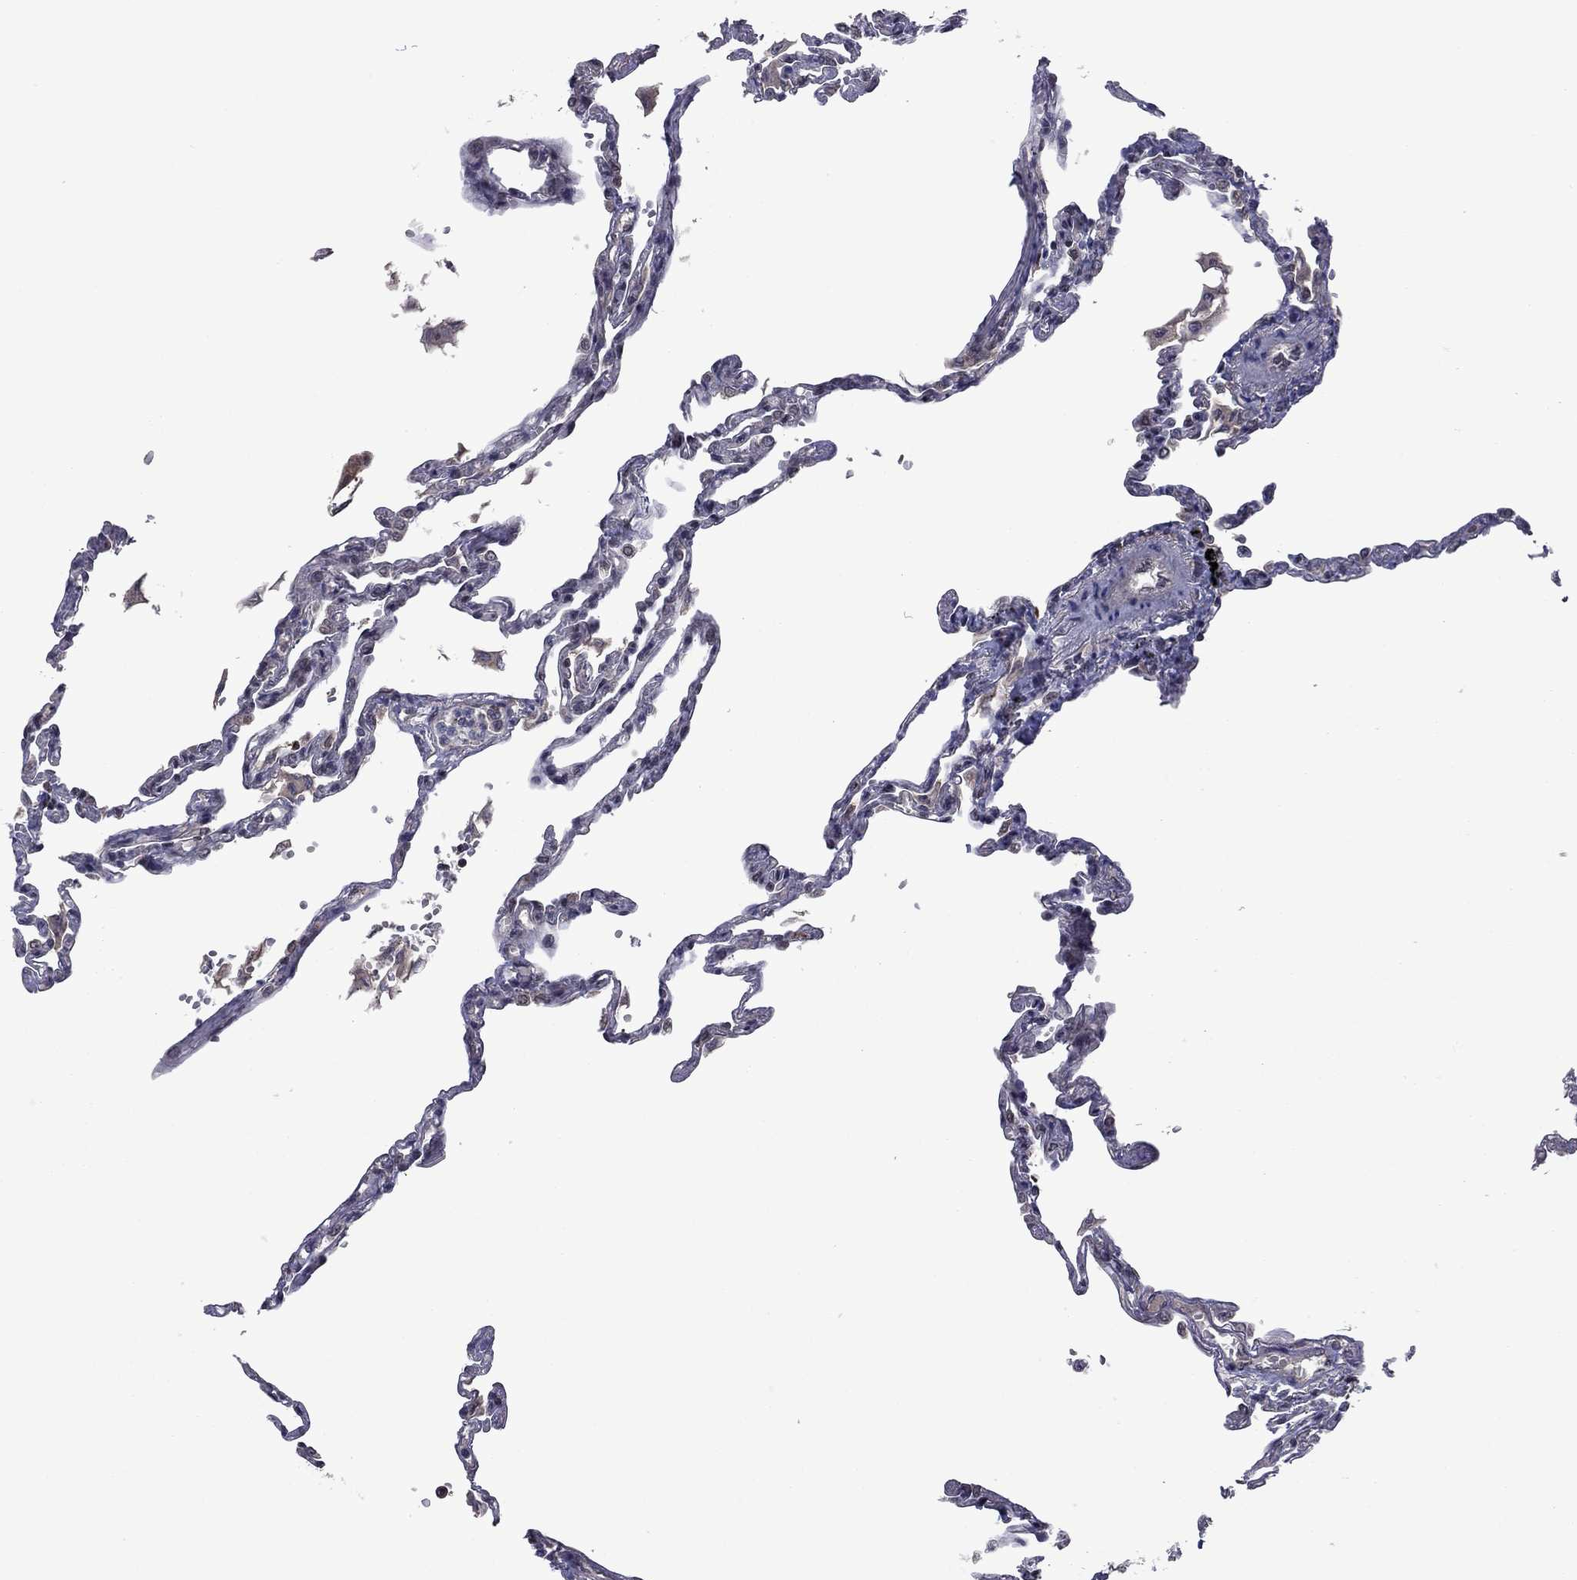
{"staining": {"intensity": "negative", "quantity": "none", "location": "none"}, "tissue": "lung", "cell_type": "Alveolar cells", "image_type": "normal", "snomed": [{"axis": "morphology", "description": "Normal tissue, NOS"}, {"axis": "topography", "description": "Lung"}], "caption": "This is an IHC micrograph of normal human lung. There is no positivity in alveolar cells.", "gene": "GPAA1", "patient": {"sex": "male", "age": 78}}